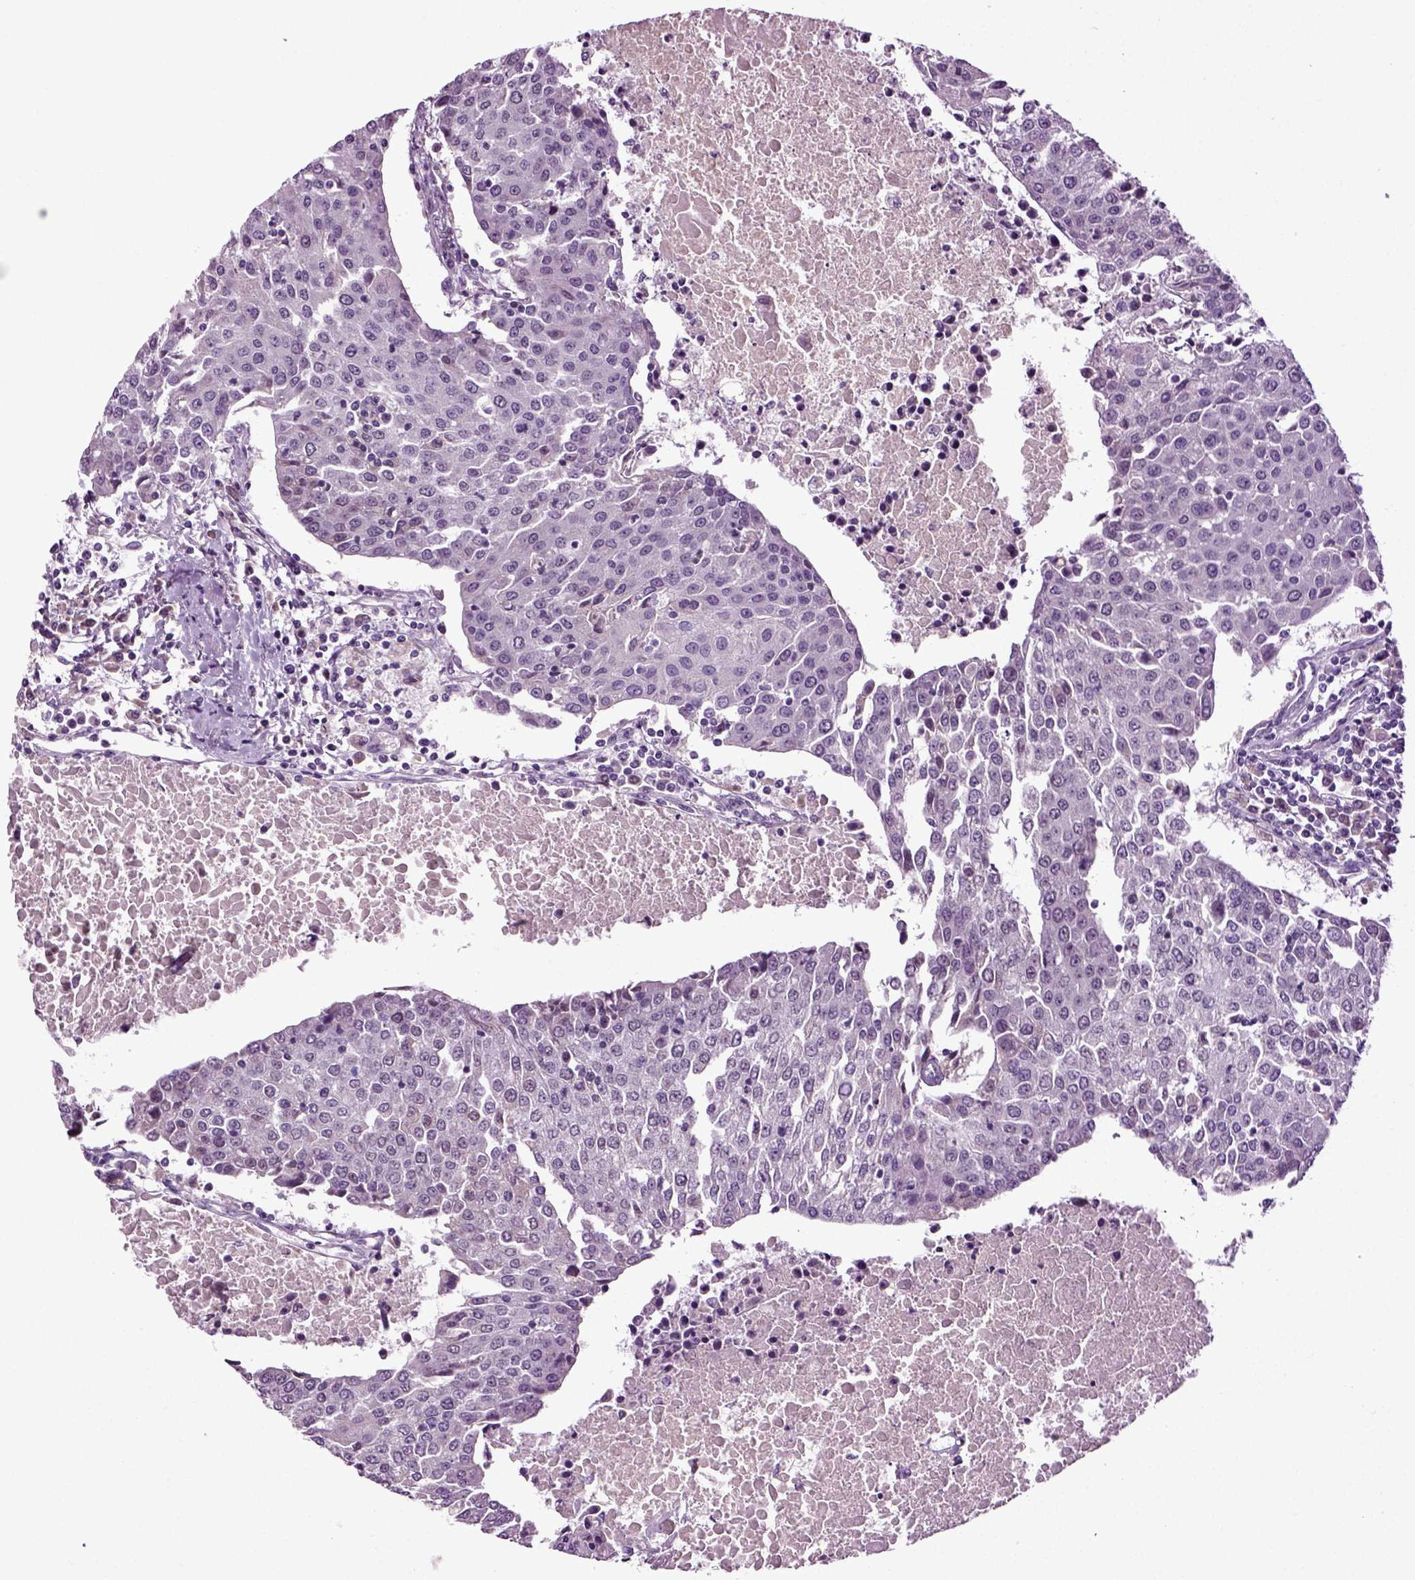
{"staining": {"intensity": "negative", "quantity": "none", "location": "none"}, "tissue": "urothelial cancer", "cell_type": "Tumor cells", "image_type": "cancer", "snomed": [{"axis": "morphology", "description": "Urothelial carcinoma, High grade"}, {"axis": "topography", "description": "Urinary bladder"}], "caption": "Tumor cells show no significant protein staining in urothelial carcinoma (high-grade).", "gene": "SPATA17", "patient": {"sex": "female", "age": 85}}